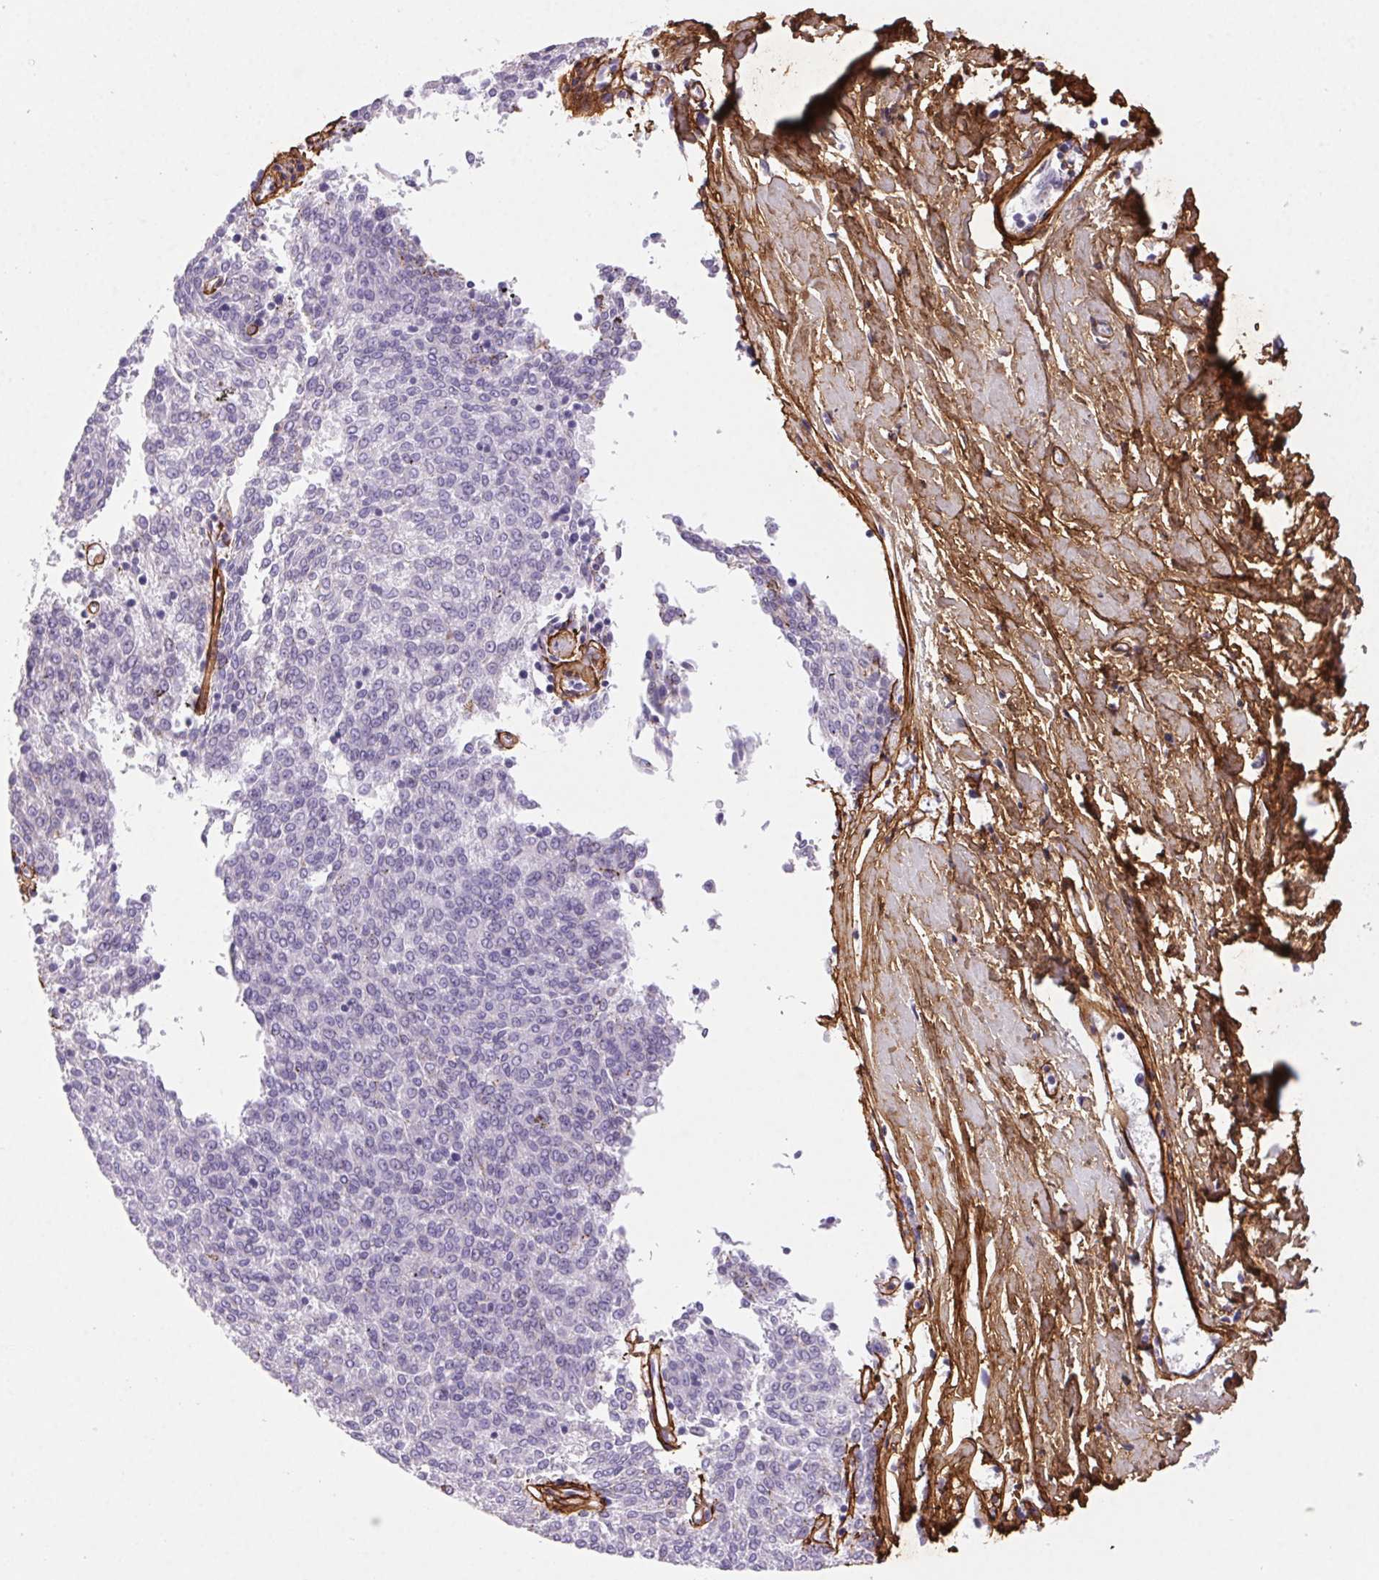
{"staining": {"intensity": "negative", "quantity": "none", "location": "none"}, "tissue": "melanoma", "cell_type": "Tumor cells", "image_type": "cancer", "snomed": [{"axis": "morphology", "description": "Malignant melanoma, NOS"}, {"axis": "topography", "description": "Skin"}], "caption": "Protein analysis of melanoma reveals no significant staining in tumor cells.", "gene": "PDZD2", "patient": {"sex": "female", "age": 72}}